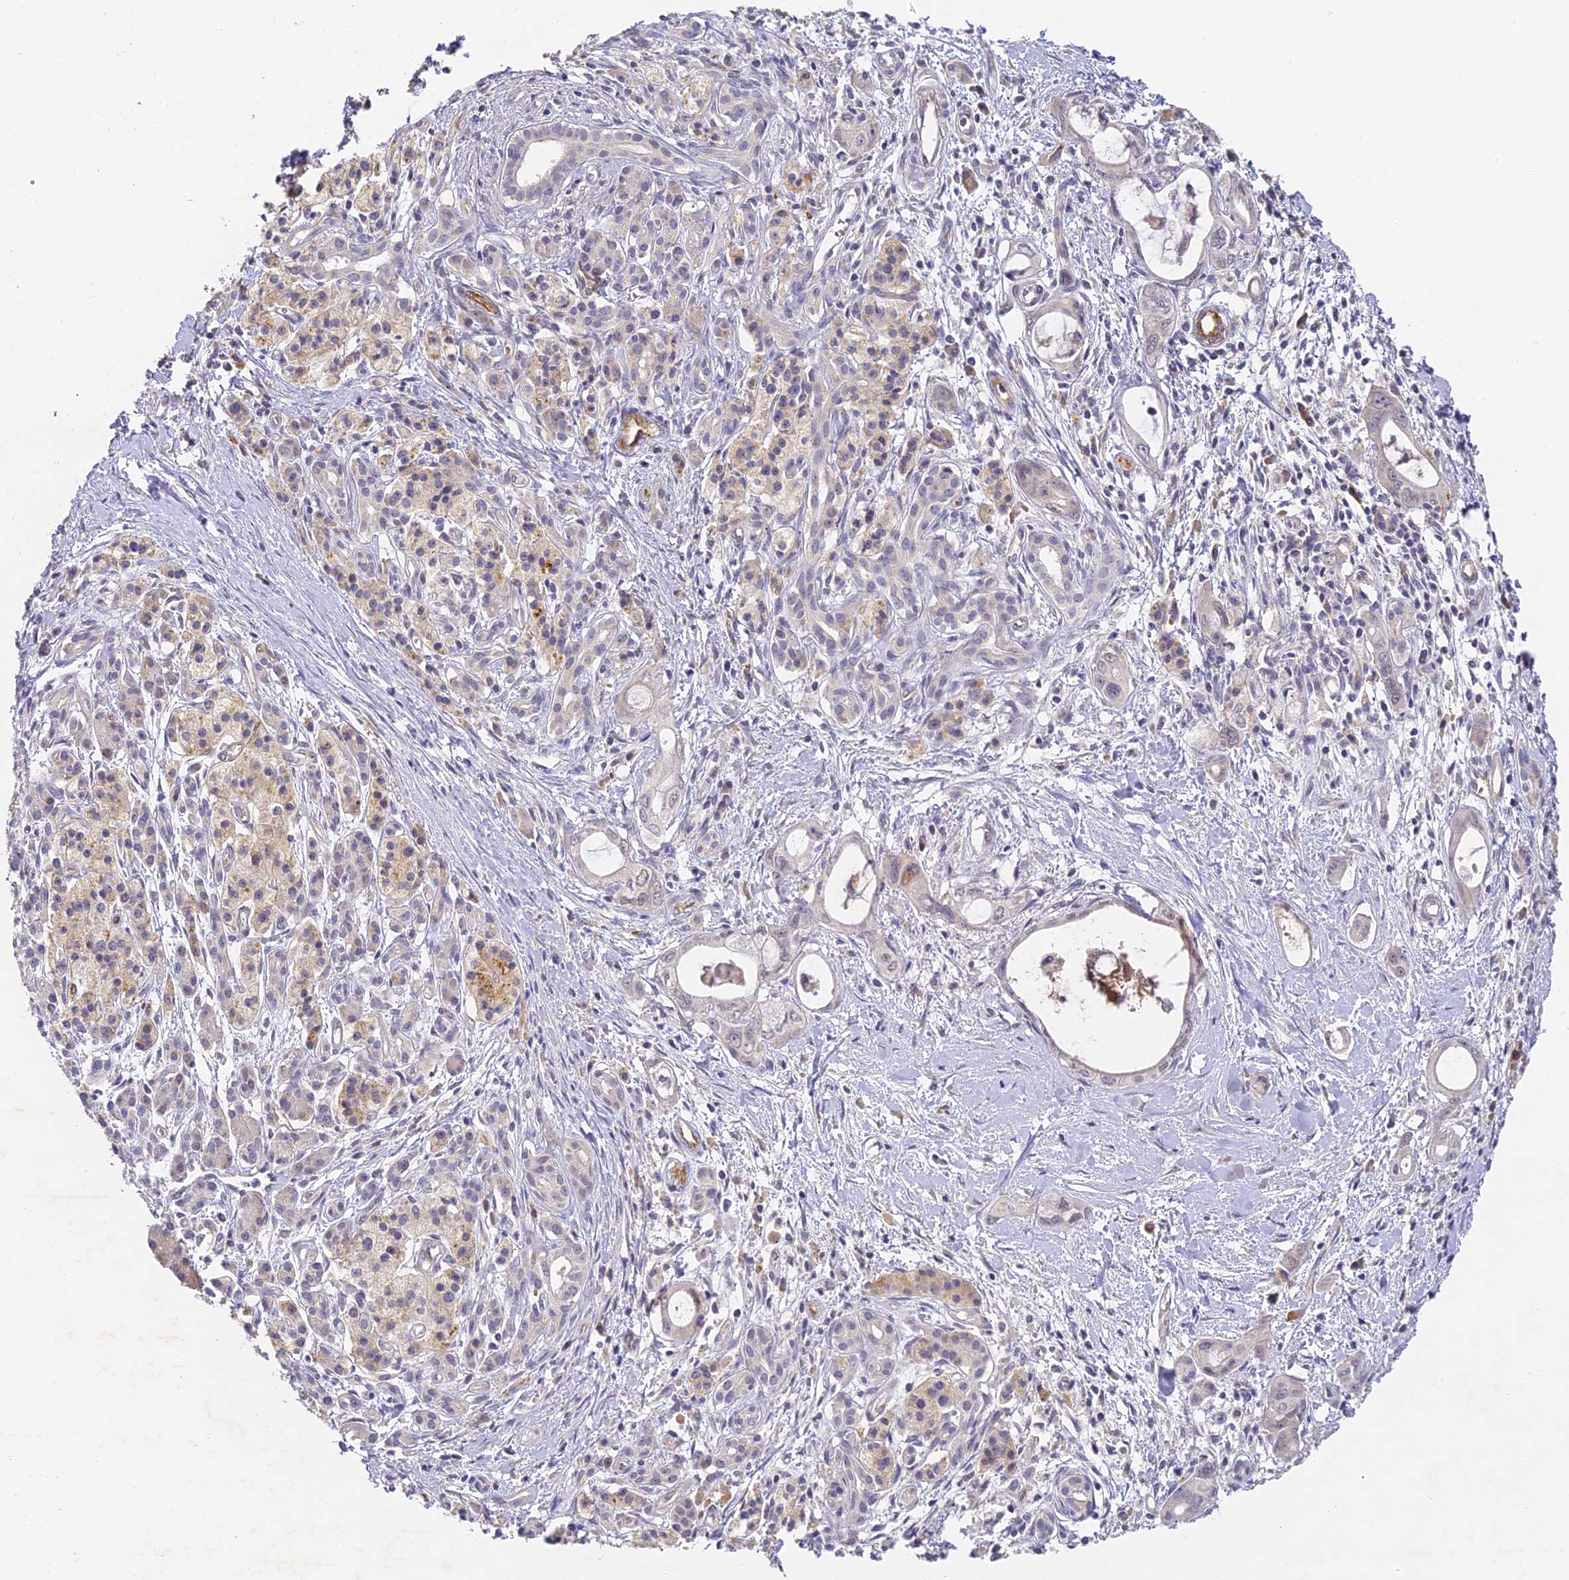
{"staining": {"intensity": "negative", "quantity": "none", "location": "none"}, "tissue": "pancreatic cancer", "cell_type": "Tumor cells", "image_type": "cancer", "snomed": [{"axis": "morphology", "description": "Adenocarcinoma, NOS"}, {"axis": "topography", "description": "Pancreas"}], "caption": "A histopathology image of pancreatic adenocarcinoma stained for a protein displays no brown staining in tumor cells. (DAB IHC, high magnification).", "gene": "DNAAF10", "patient": {"sex": "male", "age": 72}}